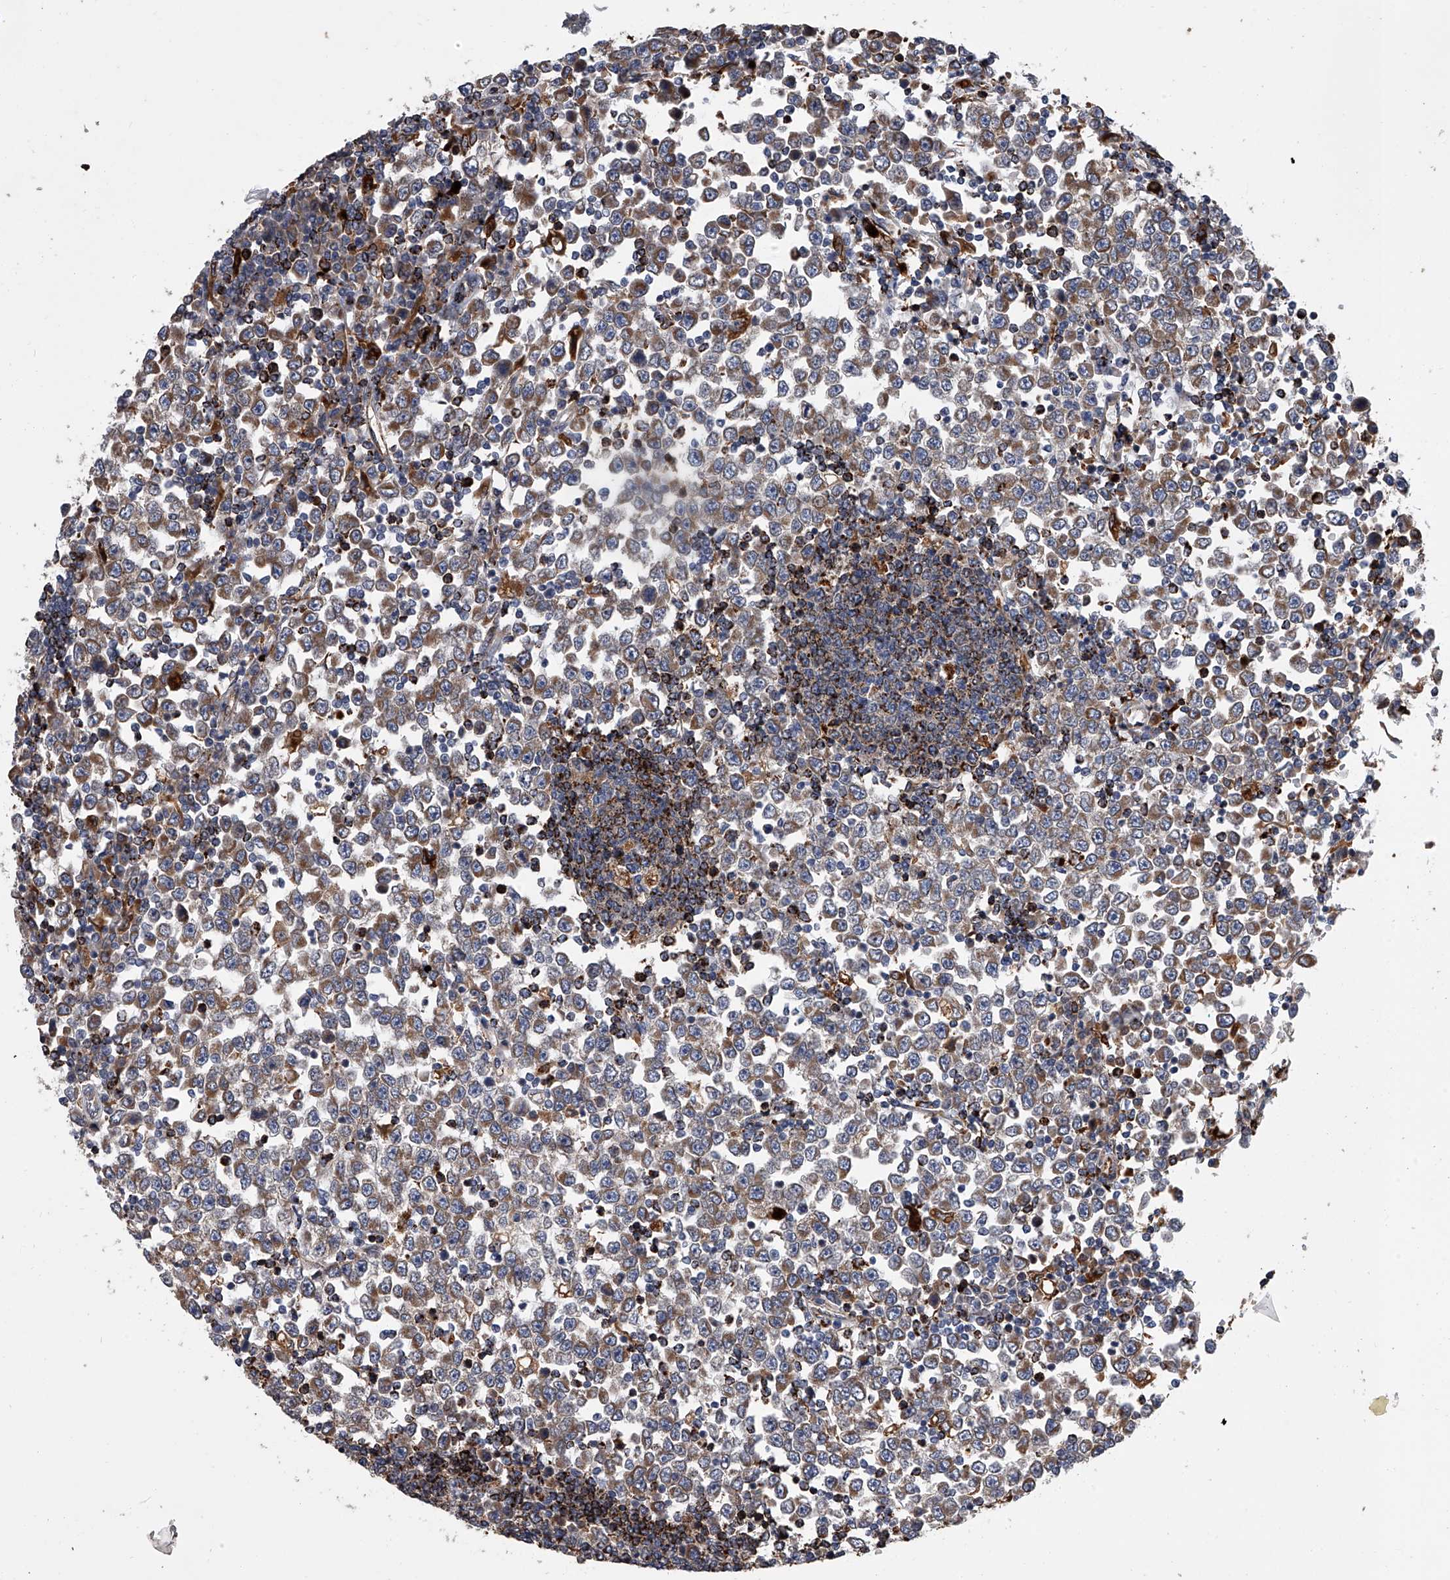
{"staining": {"intensity": "moderate", "quantity": "25%-75%", "location": "cytoplasmic/membranous"}, "tissue": "testis cancer", "cell_type": "Tumor cells", "image_type": "cancer", "snomed": [{"axis": "morphology", "description": "Seminoma, NOS"}, {"axis": "topography", "description": "Testis"}], "caption": "Testis seminoma stained with a brown dye displays moderate cytoplasmic/membranous positive staining in about 25%-75% of tumor cells.", "gene": "TRIM8", "patient": {"sex": "male", "age": 65}}